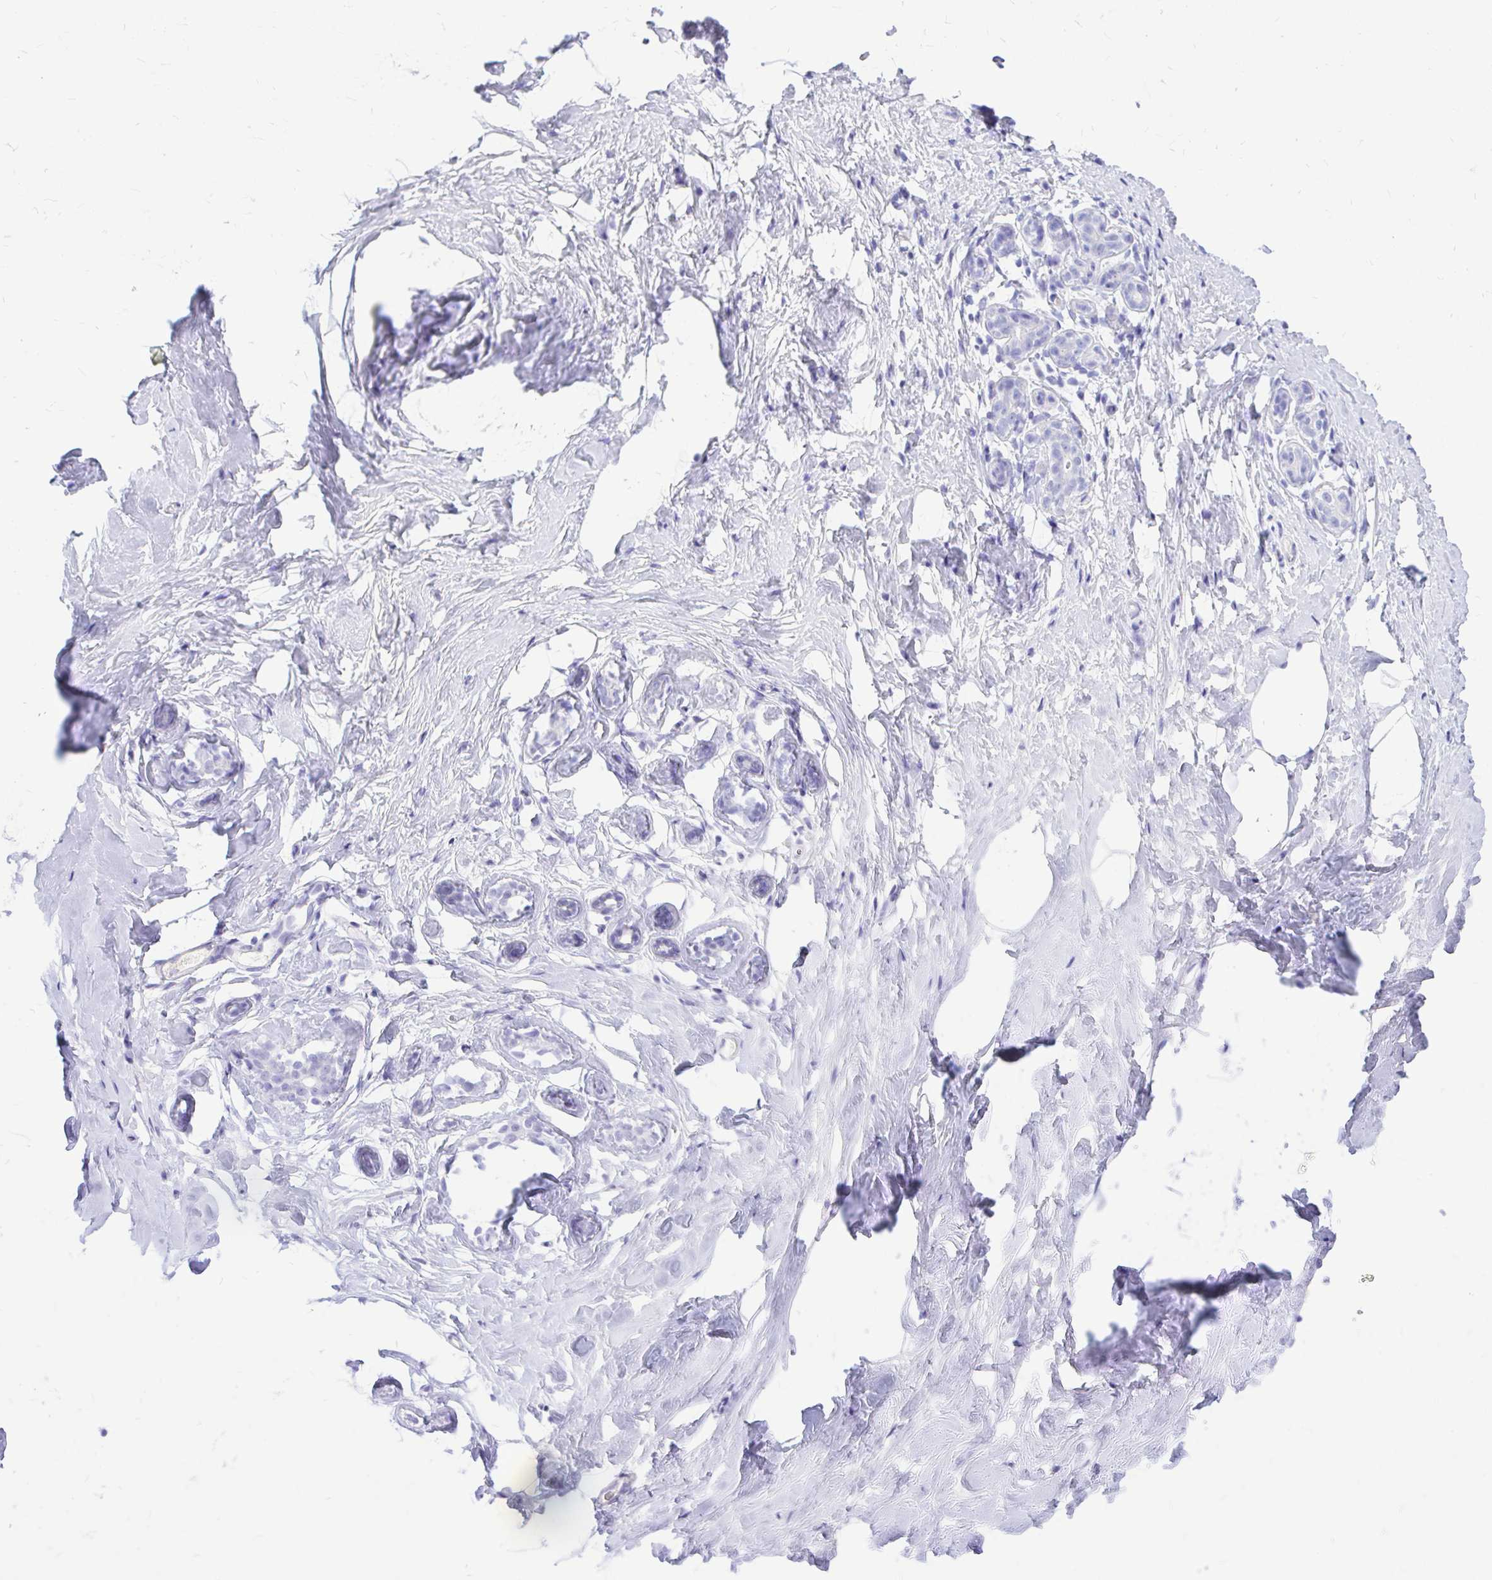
{"staining": {"intensity": "negative", "quantity": "none", "location": "none"}, "tissue": "breast", "cell_type": "Adipocytes", "image_type": "normal", "snomed": [{"axis": "morphology", "description": "Normal tissue, NOS"}, {"axis": "topography", "description": "Breast"}], "caption": "Protein analysis of normal breast demonstrates no significant positivity in adipocytes.", "gene": "MAP1LC3A", "patient": {"sex": "female", "age": 32}}